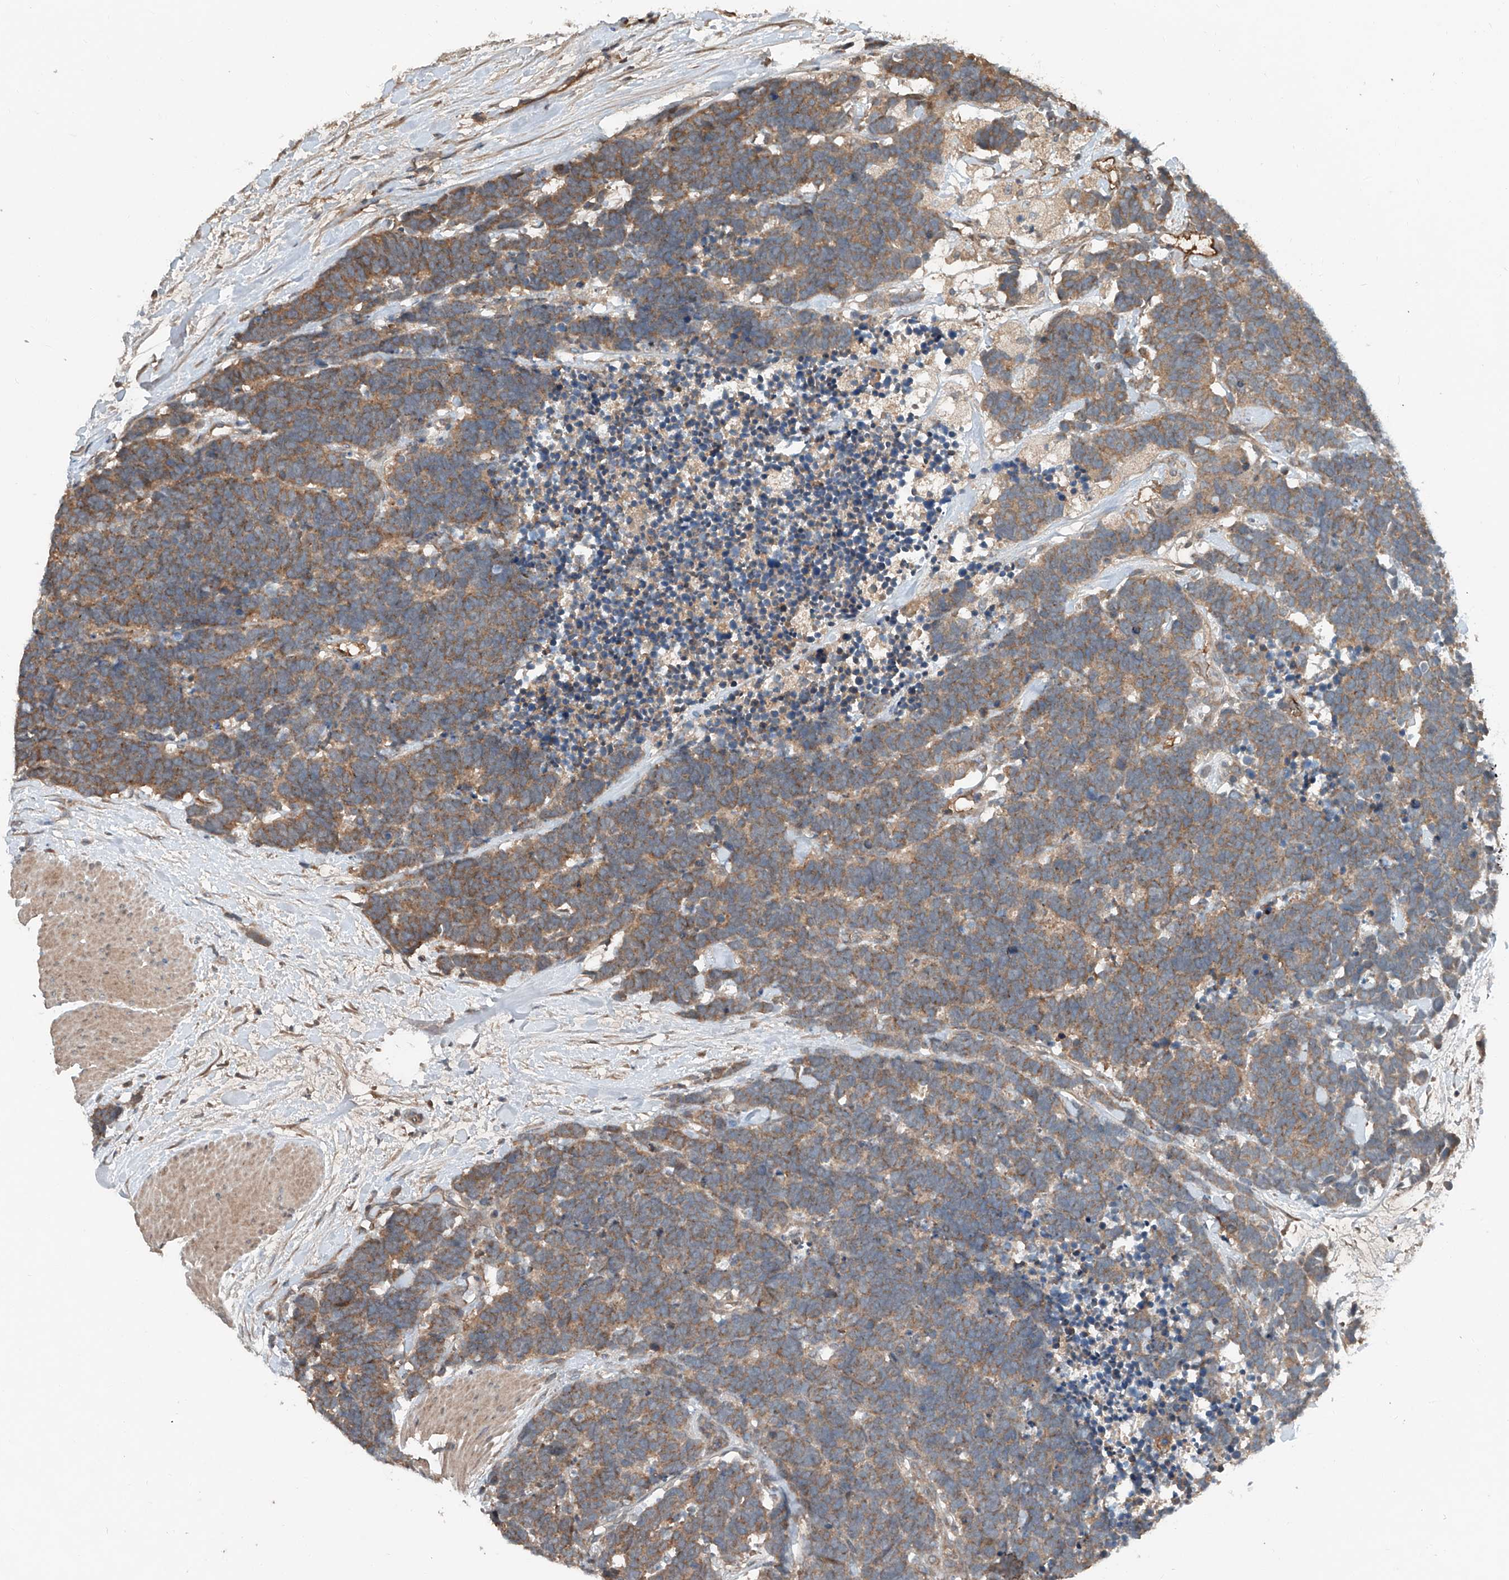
{"staining": {"intensity": "moderate", "quantity": ">75%", "location": "cytoplasmic/membranous"}, "tissue": "carcinoid", "cell_type": "Tumor cells", "image_type": "cancer", "snomed": [{"axis": "morphology", "description": "Carcinoma, NOS"}, {"axis": "morphology", "description": "Carcinoid, malignant, NOS"}, {"axis": "topography", "description": "Urinary bladder"}], "caption": "Immunohistochemical staining of human carcinoid reveals moderate cytoplasmic/membranous protein staining in approximately >75% of tumor cells. Immunohistochemistry stains the protein of interest in brown and the nuclei are stained blue.", "gene": "ADAM23", "patient": {"sex": "male", "age": 57}}